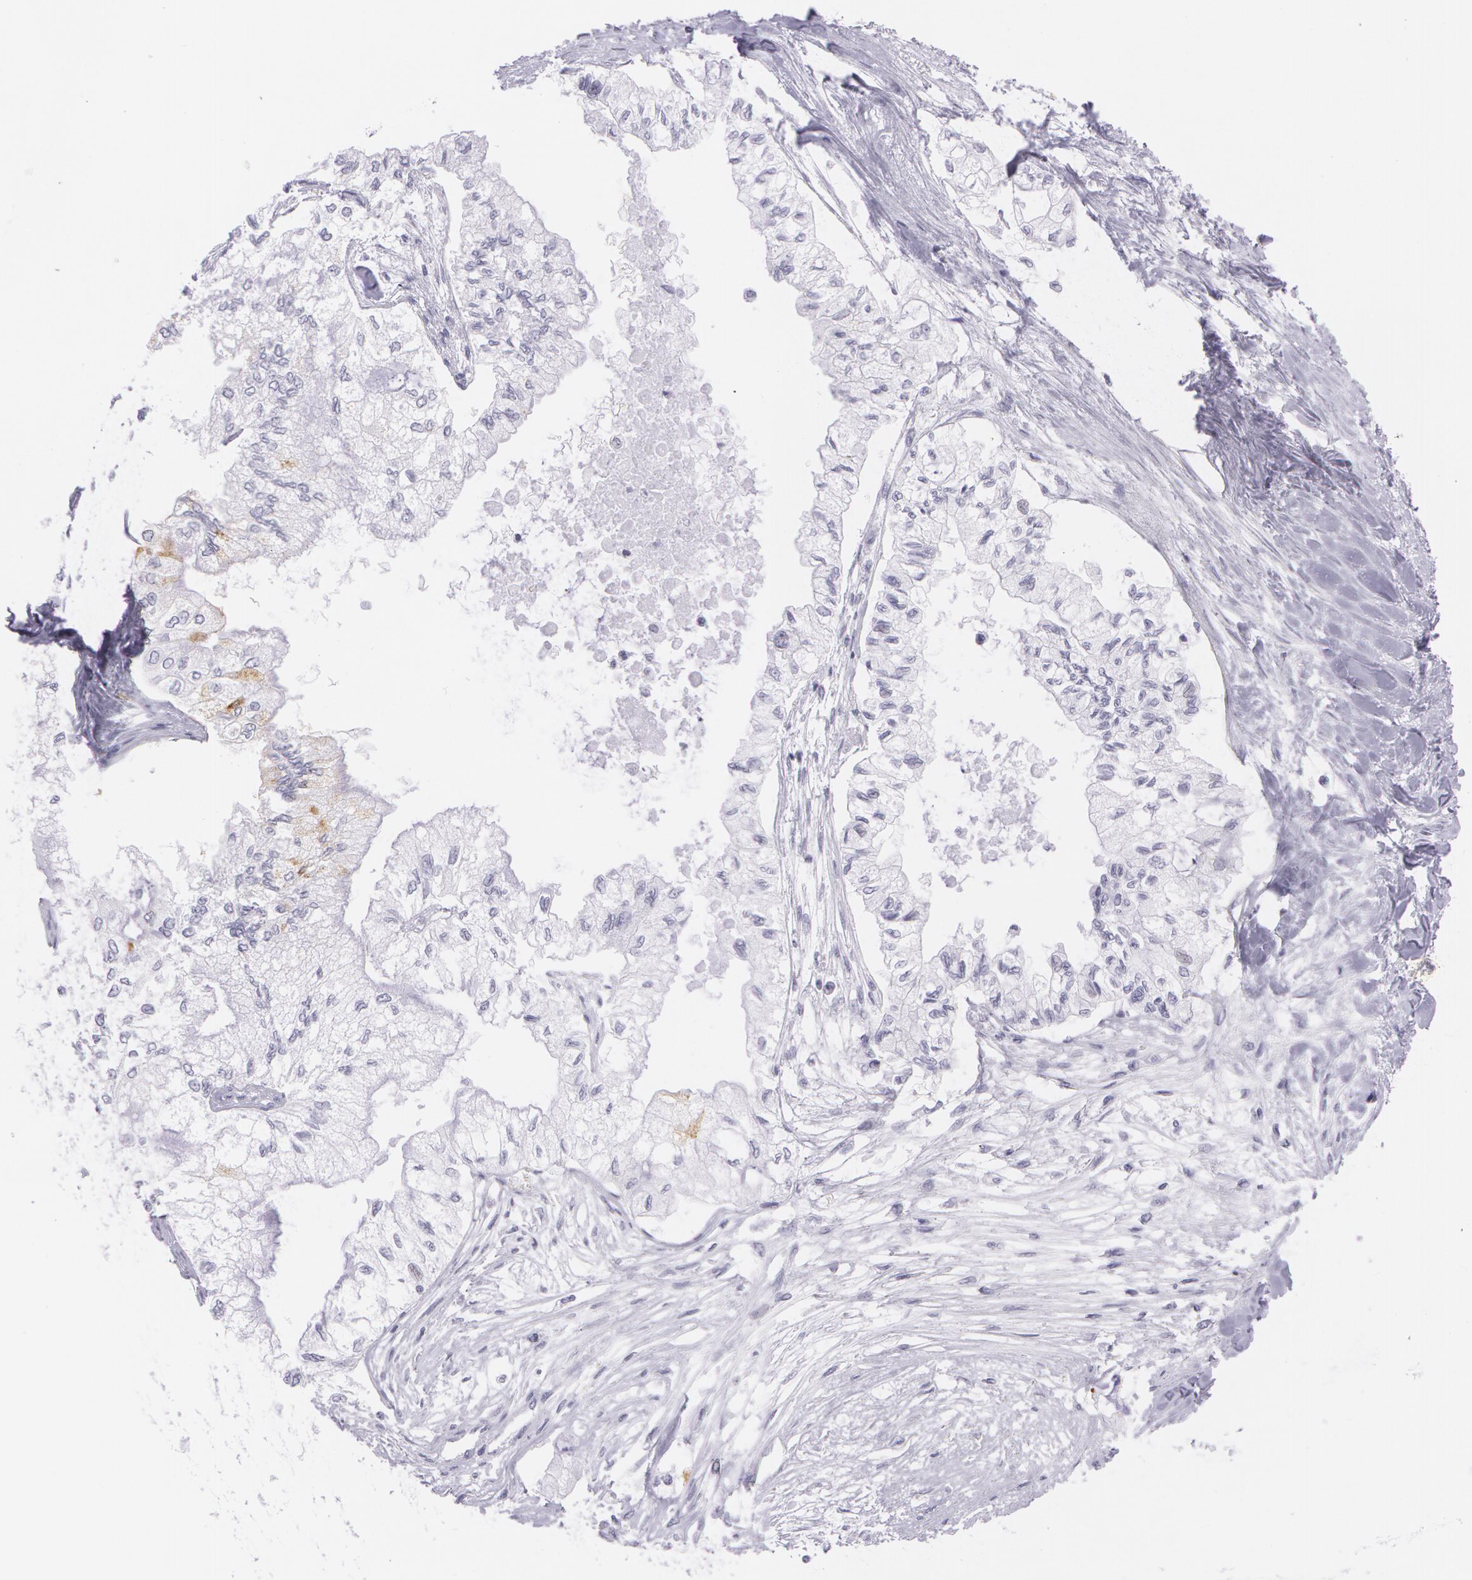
{"staining": {"intensity": "moderate", "quantity": "25%-75%", "location": "cytoplasmic/membranous"}, "tissue": "pancreatic cancer", "cell_type": "Tumor cells", "image_type": "cancer", "snomed": [{"axis": "morphology", "description": "Adenocarcinoma, NOS"}, {"axis": "topography", "description": "Pancreas"}], "caption": "Brown immunohistochemical staining in human adenocarcinoma (pancreatic) demonstrates moderate cytoplasmic/membranous staining in about 25%-75% of tumor cells.", "gene": "SNCG", "patient": {"sex": "male", "age": 79}}